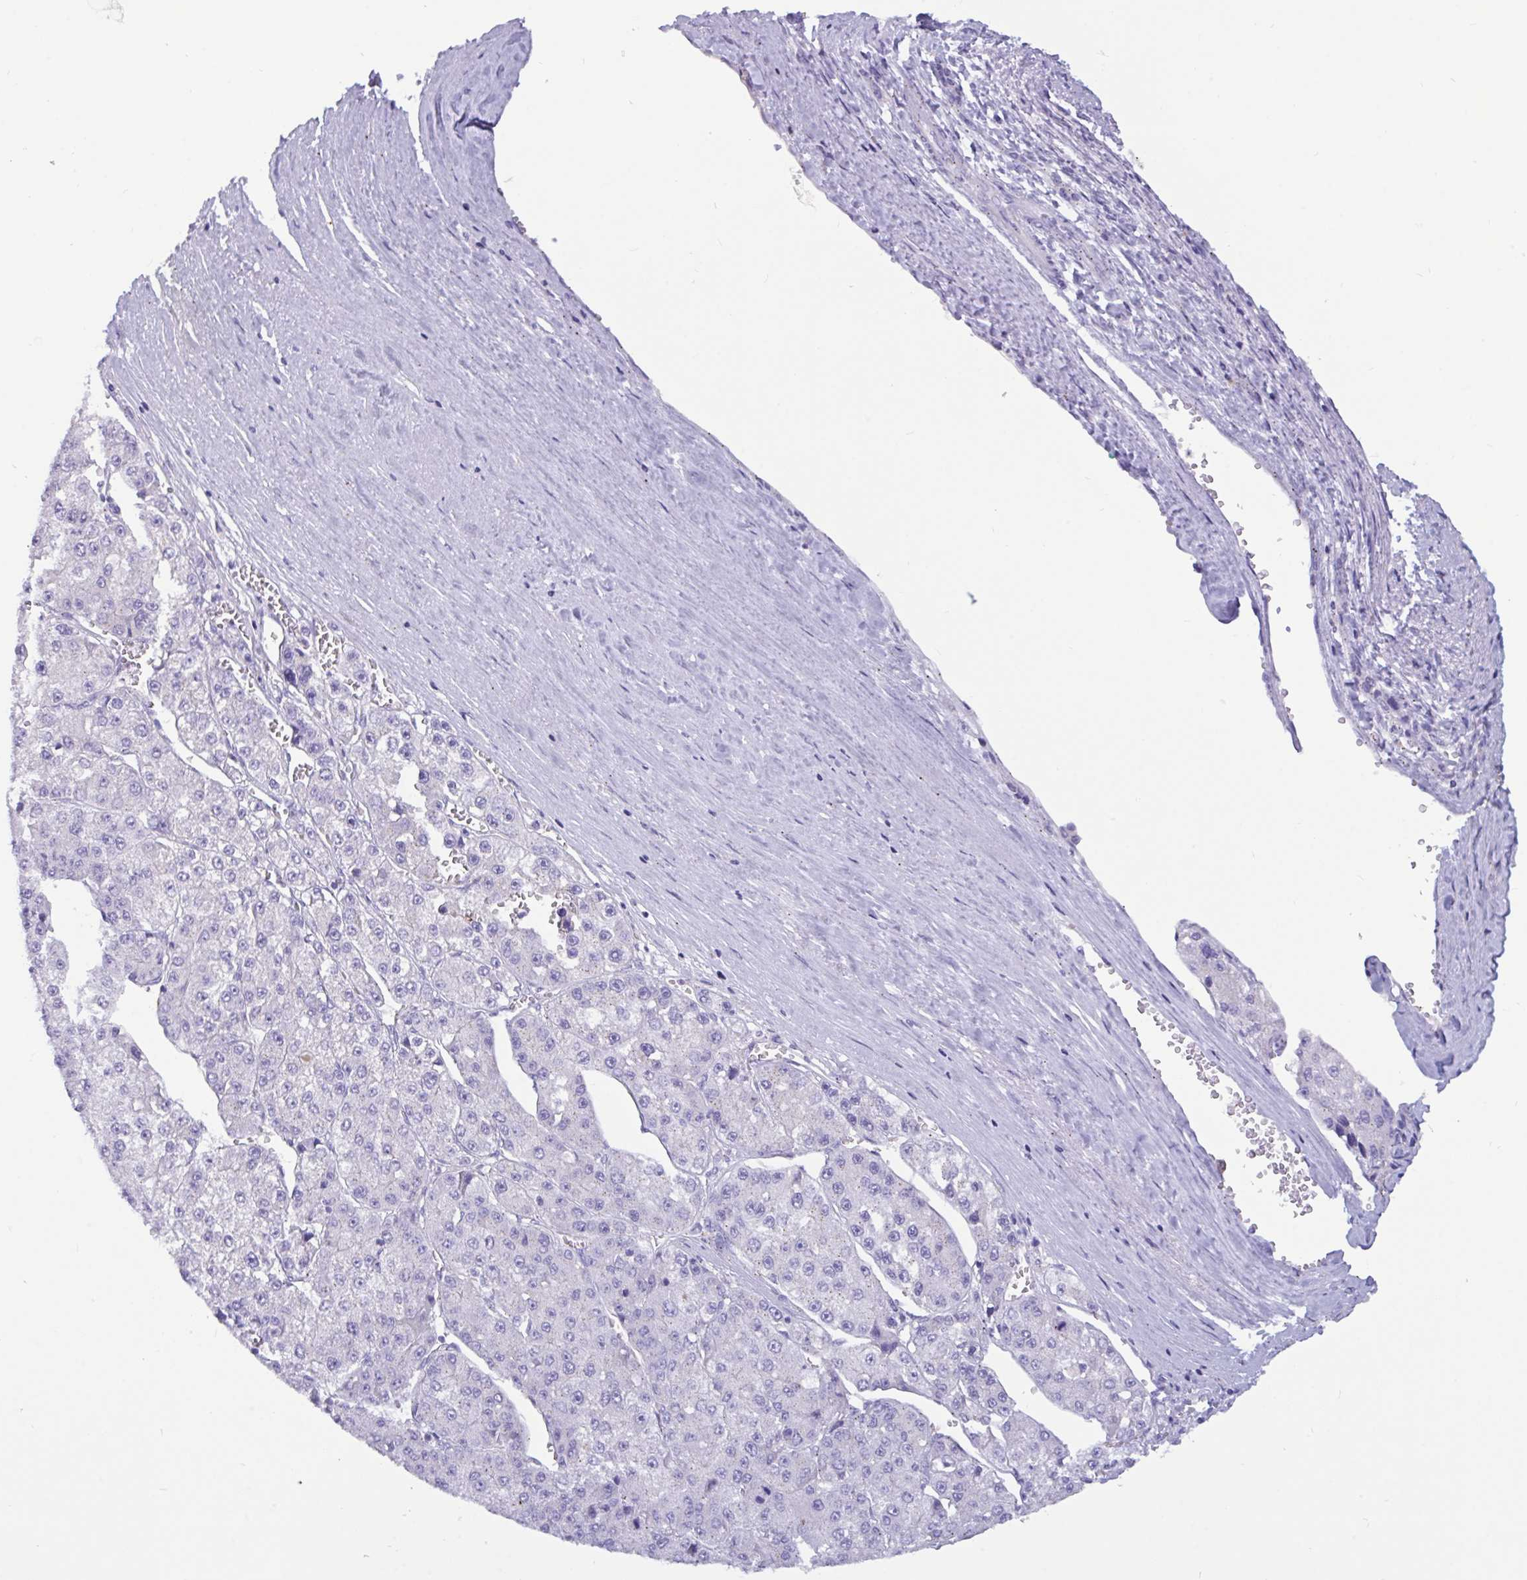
{"staining": {"intensity": "negative", "quantity": "none", "location": "none"}, "tissue": "liver cancer", "cell_type": "Tumor cells", "image_type": "cancer", "snomed": [{"axis": "morphology", "description": "Carcinoma, Hepatocellular, NOS"}, {"axis": "topography", "description": "Liver"}], "caption": "Immunohistochemistry (IHC) of human liver hepatocellular carcinoma exhibits no expression in tumor cells.", "gene": "RNASE3", "patient": {"sex": "female", "age": 73}}